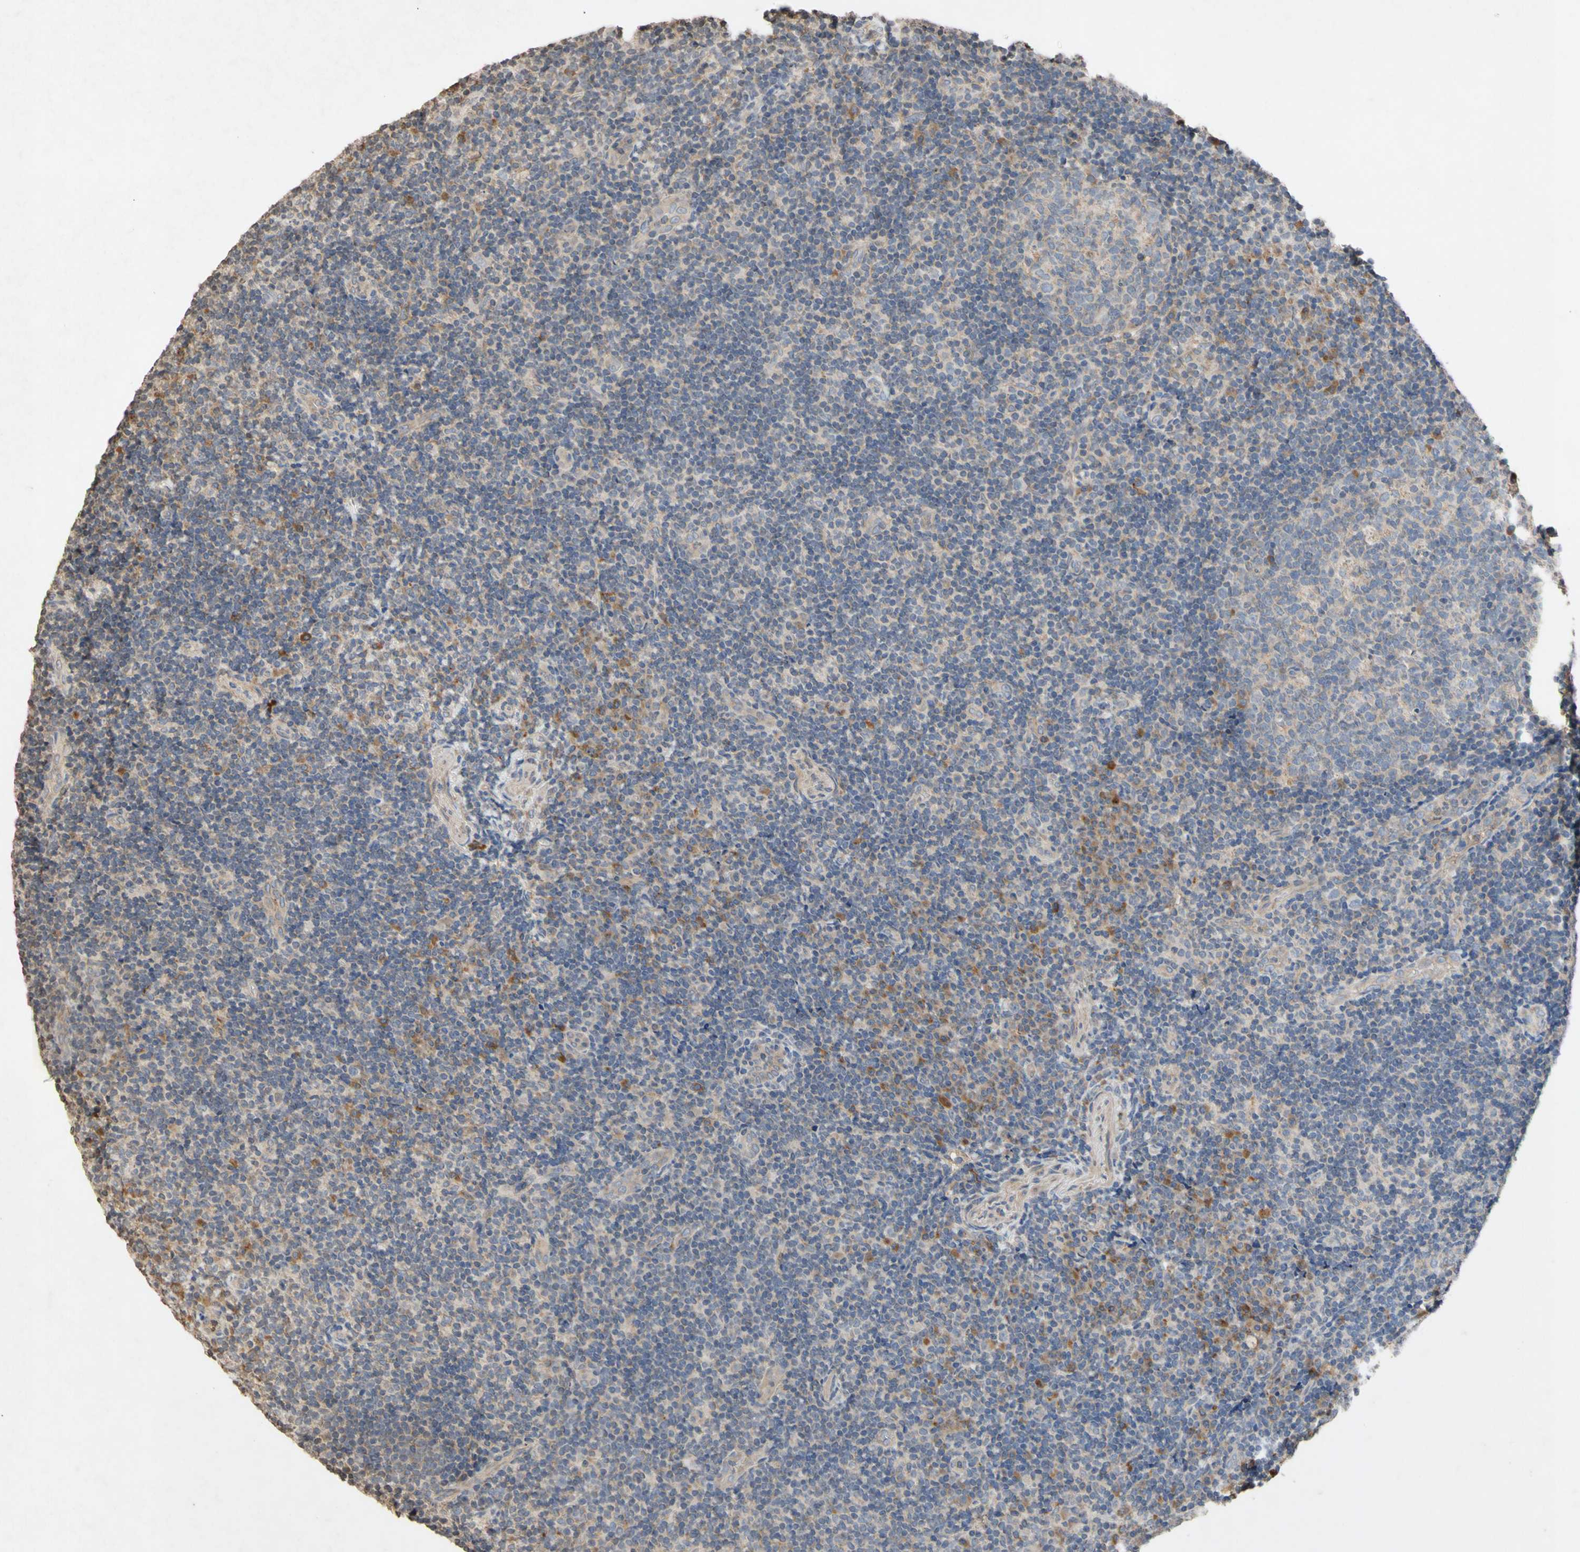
{"staining": {"intensity": "weak", "quantity": "25%-75%", "location": "cytoplasmic/membranous"}, "tissue": "tonsil", "cell_type": "Germinal center cells", "image_type": "normal", "snomed": [{"axis": "morphology", "description": "Normal tissue, NOS"}, {"axis": "topography", "description": "Tonsil"}], "caption": "Protein positivity by IHC reveals weak cytoplasmic/membranous expression in approximately 25%-75% of germinal center cells in unremarkable tonsil.", "gene": "NECTIN3", "patient": {"sex": "female", "age": 40}}